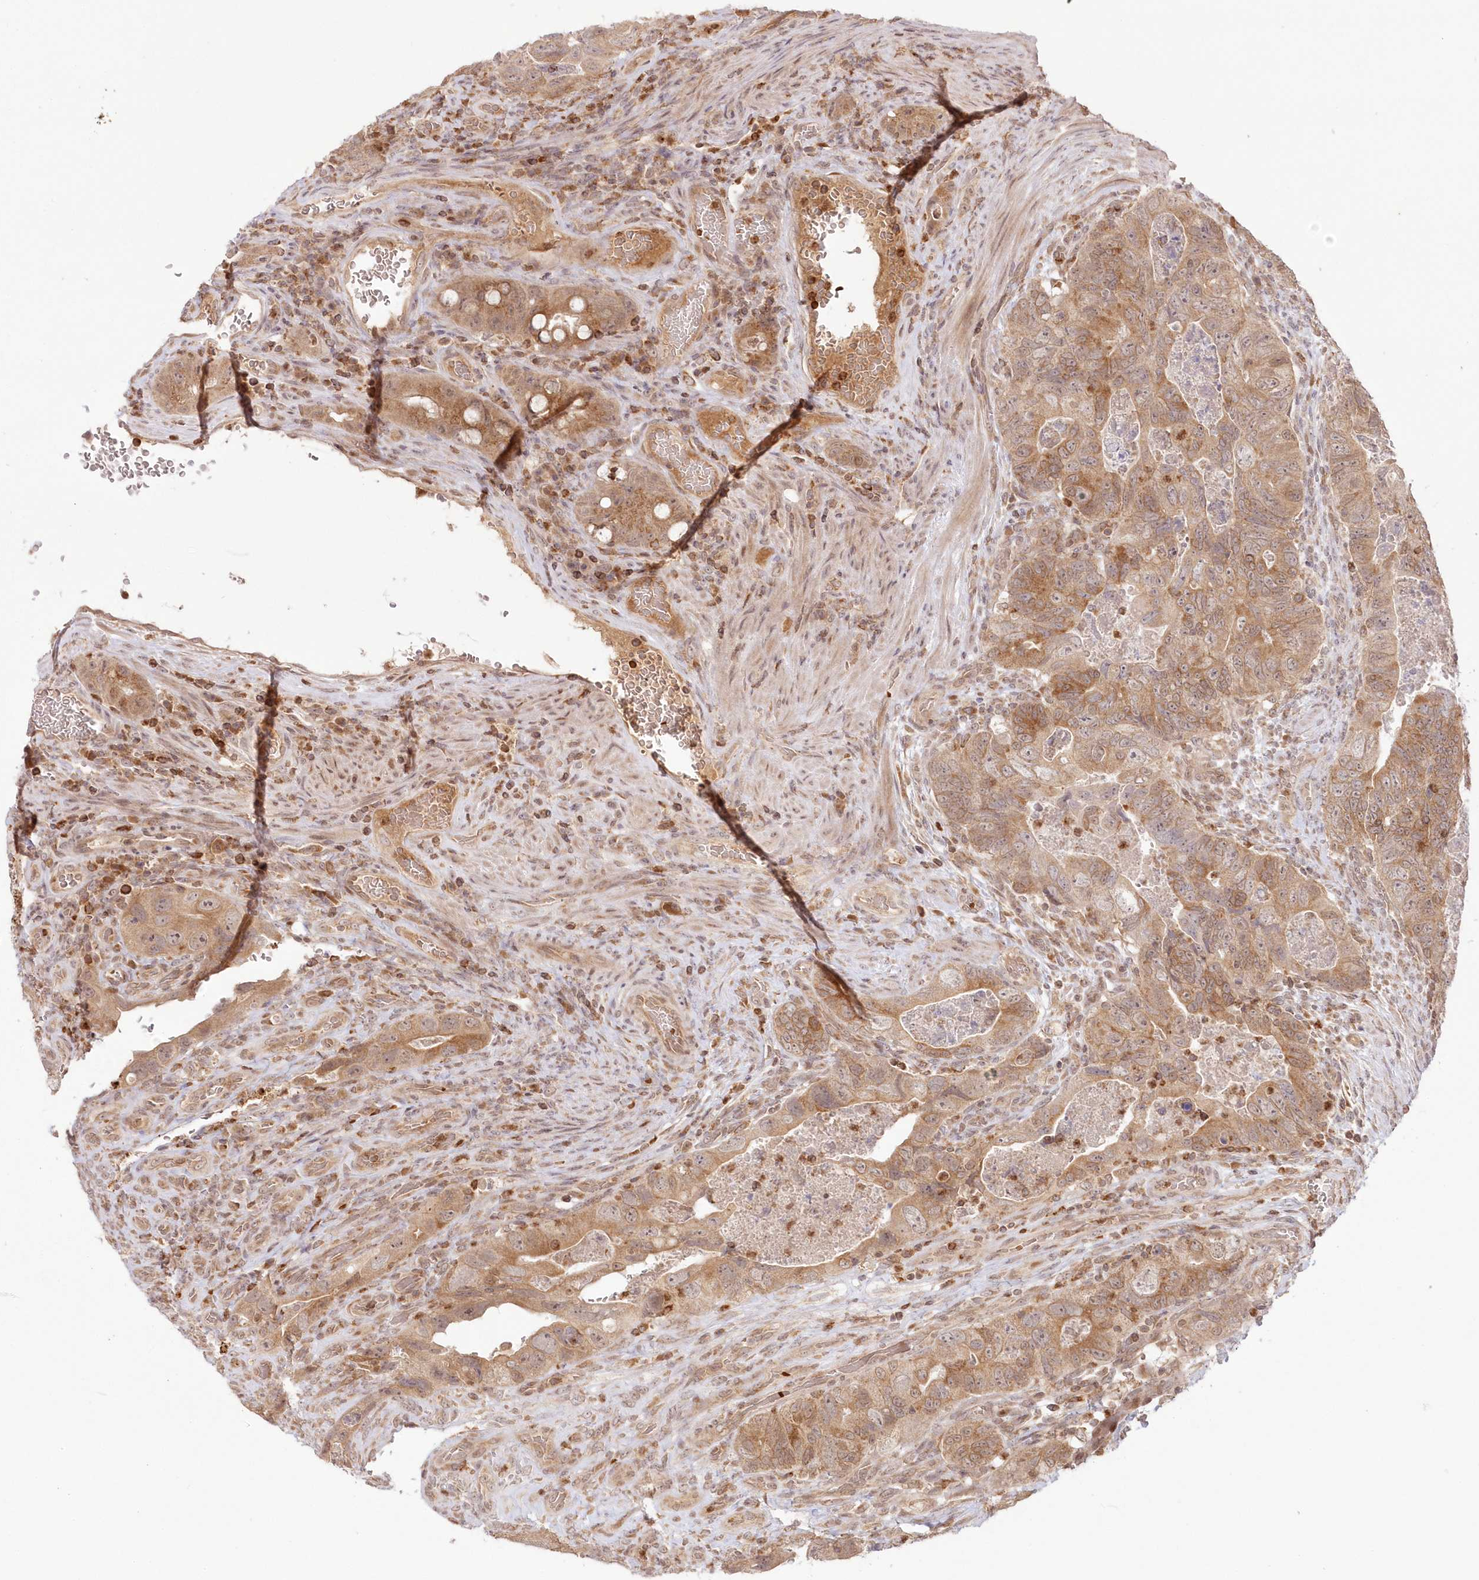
{"staining": {"intensity": "moderate", "quantity": ">75%", "location": "cytoplasmic/membranous"}, "tissue": "colorectal cancer", "cell_type": "Tumor cells", "image_type": "cancer", "snomed": [{"axis": "morphology", "description": "Adenocarcinoma, NOS"}, {"axis": "topography", "description": "Rectum"}], "caption": "Moderate cytoplasmic/membranous protein staining is seen in approximately >75% of tumor cells in adenocarcinoma (colorectal).", "gene": "MTMR3", "patient": {"sex": "male", "age": 63}}